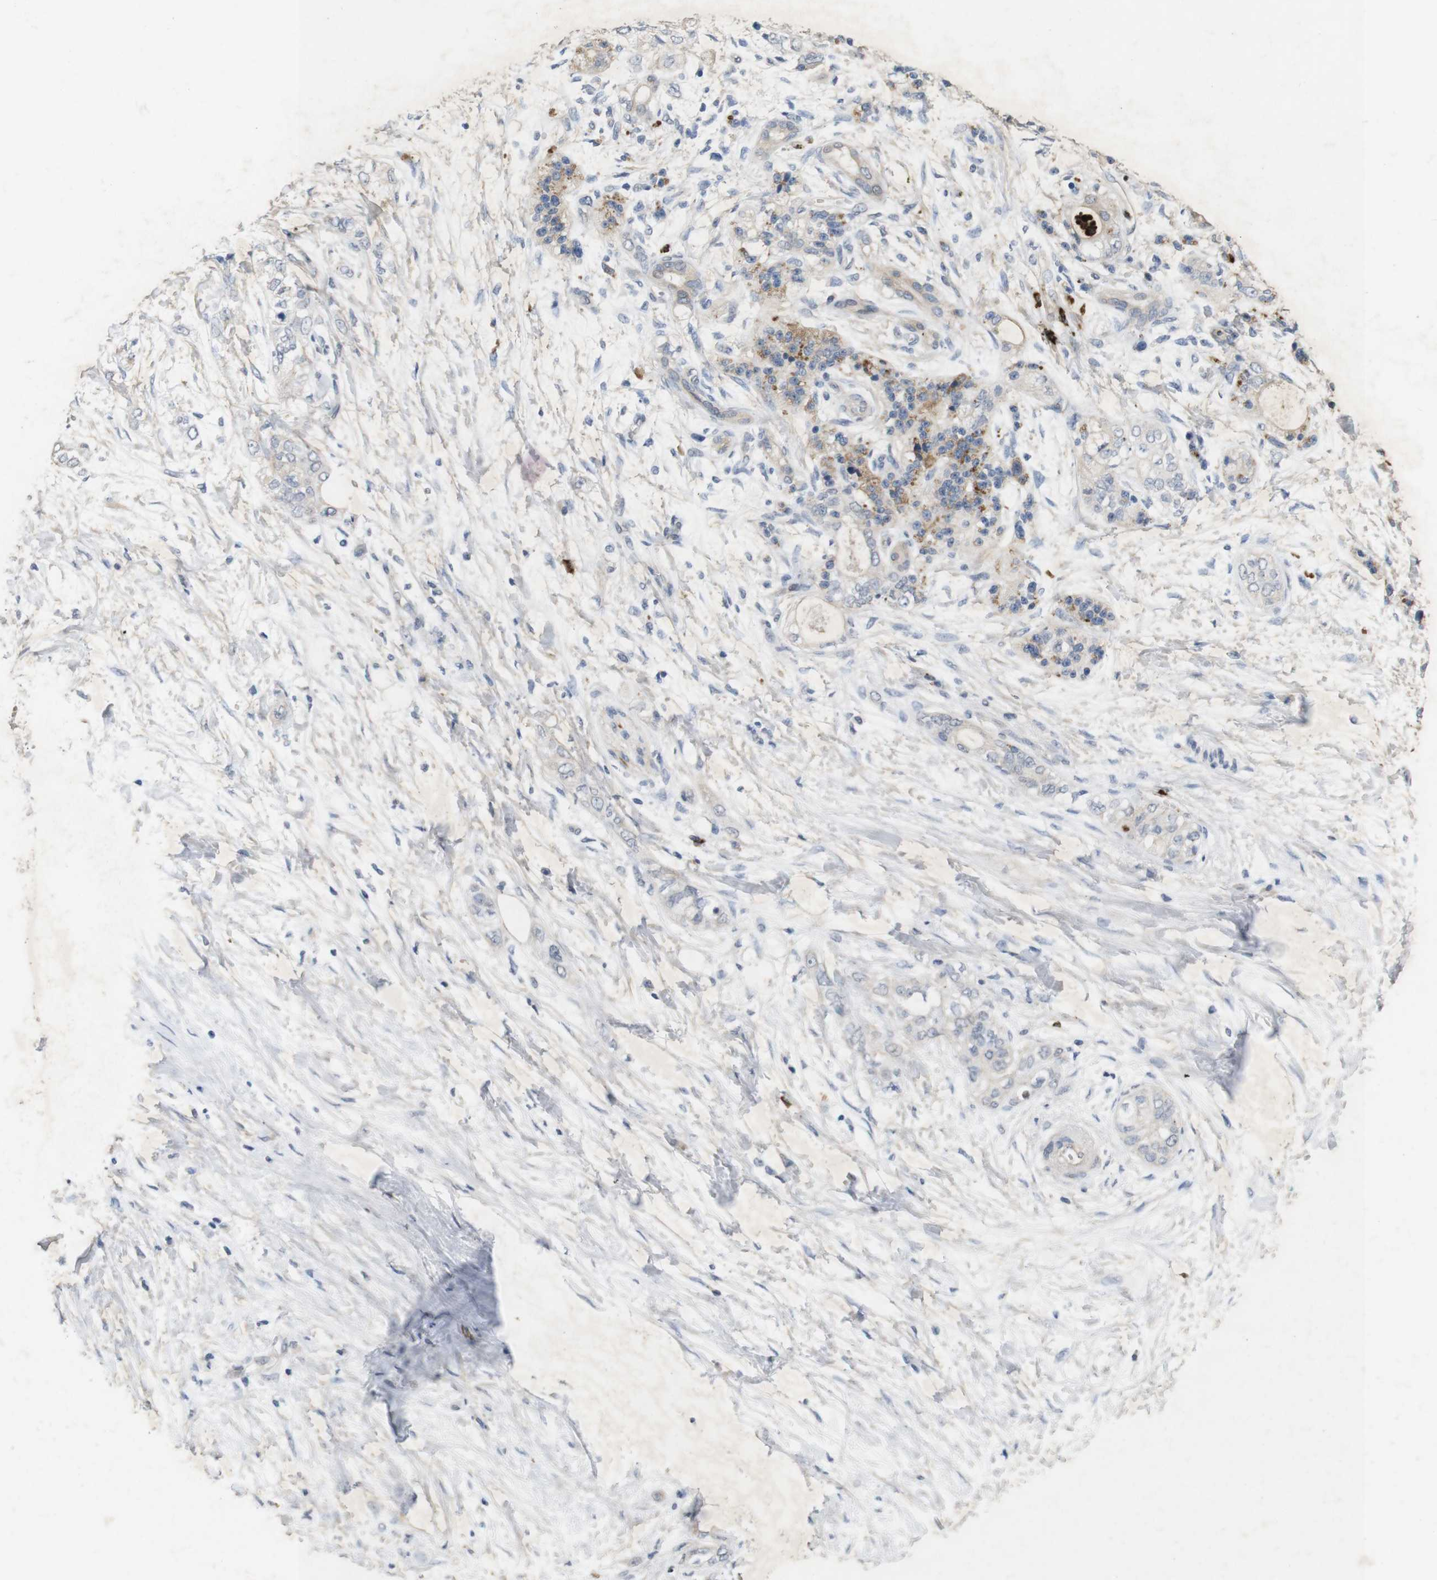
{"staining": {"intensity": "negative", "quantity": "none", "location": "none"}, "tissue": "pancreatic cancer", "cell_type": "Tumor cells", "image_type": "cancer", "snomed": [{"axis": "morphology", "description": "Adenocarcinoma, NOS"}, {"axis": "topography", "description": "Pancreas"}], "caption": "DAB (3,3'-diaminobenzidine) immunohistochemical staining of human adenocarcinoma (pancreatic) shows no significant expression in tumor cells.", "gene": "TSPAN14", "patient": {"sex": "male", "age": 70}}